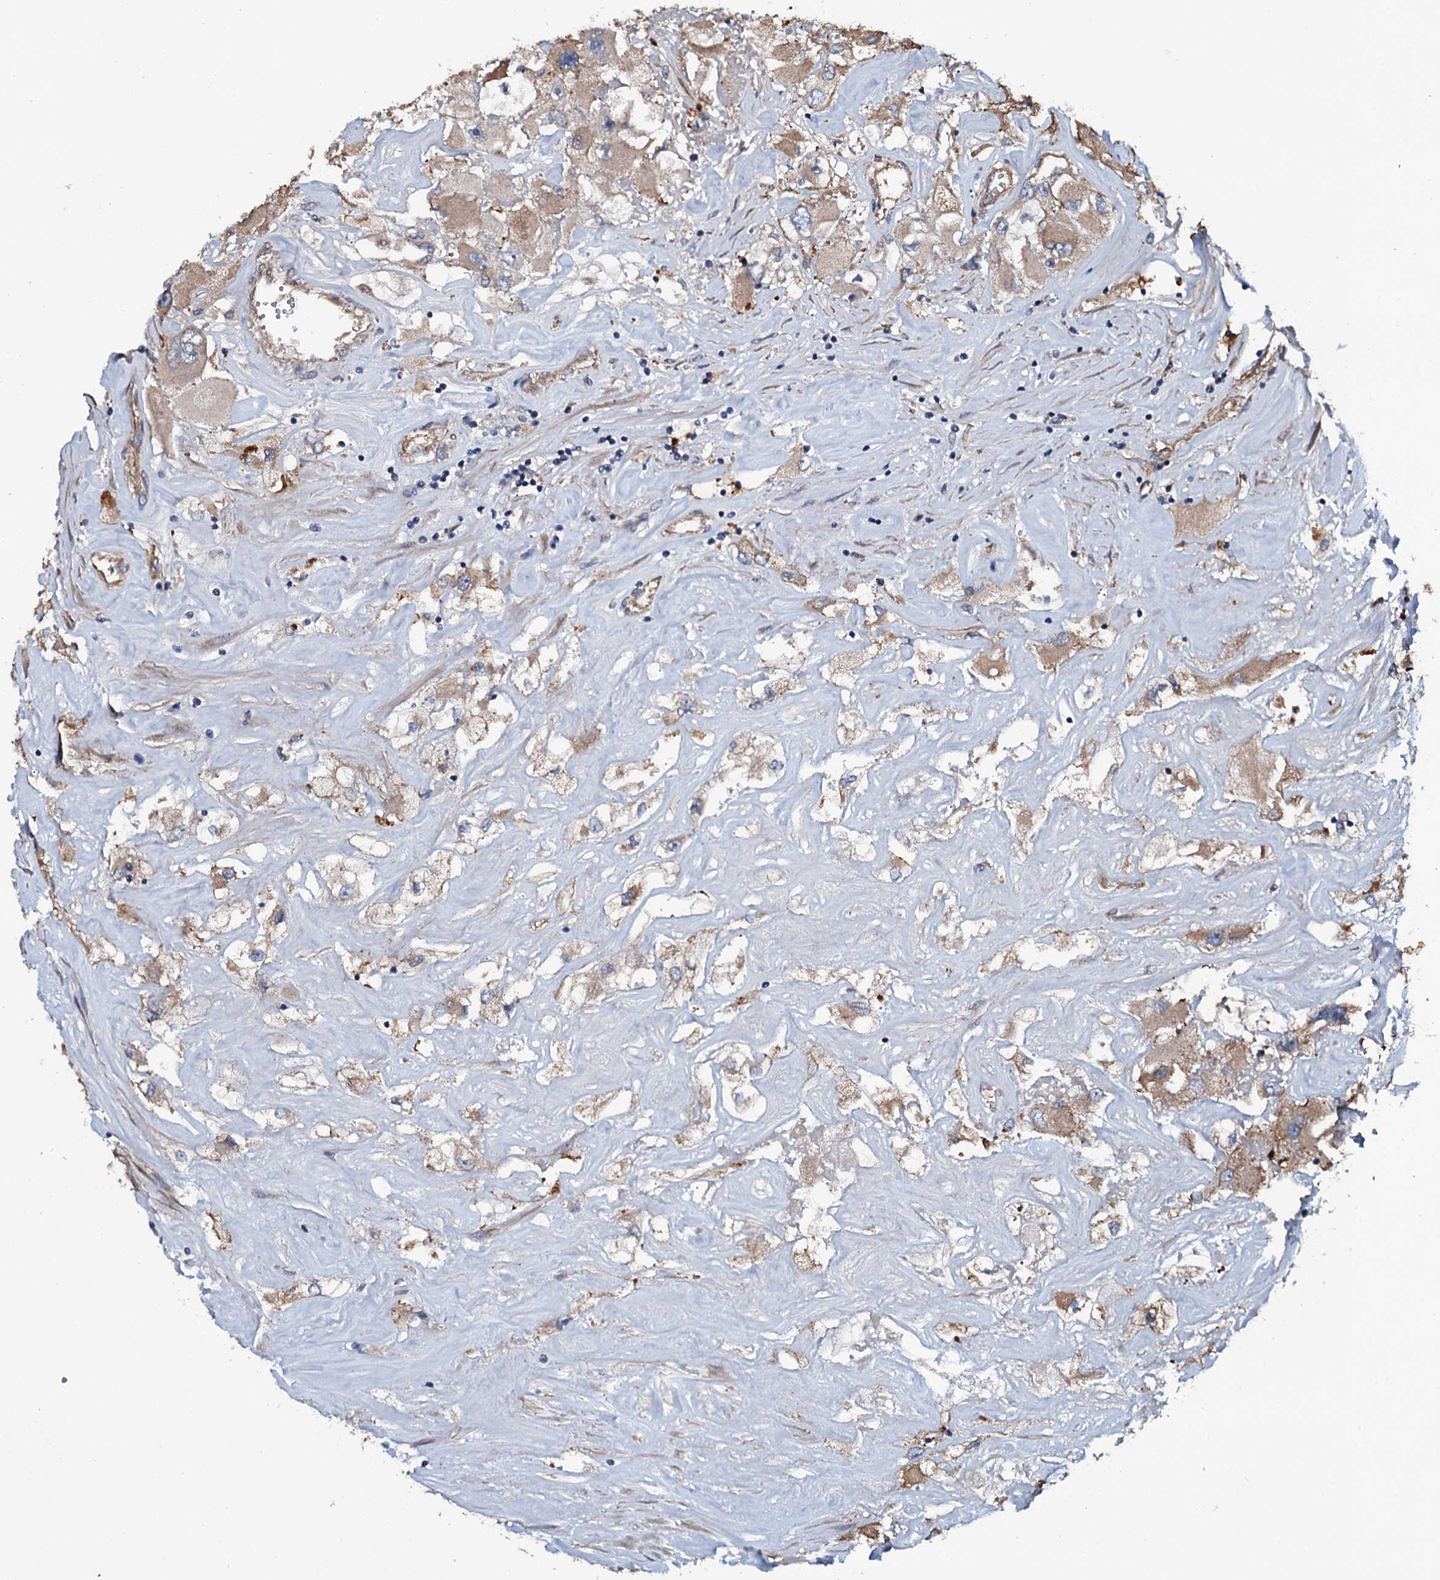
{"staining": {"intensity": "weak", "quantity": "25%-75%", "location": "cytoplasmic/membranous"}, "tissue": "renal cancer", "cell_type": "Tumor cells", "image_type": "cancer", "snomed": [{"axis": "morphology", "description": "Adenocarcinoma, NOS"}, {"axis": "topography", "description": "Kidney"}], "caption": "A micrograph of human renal adenocarcinoma stained for a protein demonstrates weak cytoplasmic/membranous brown staining in tumor cells.", "gene": "DMAC2", "patient": {"sex": "female", "age": 52}}